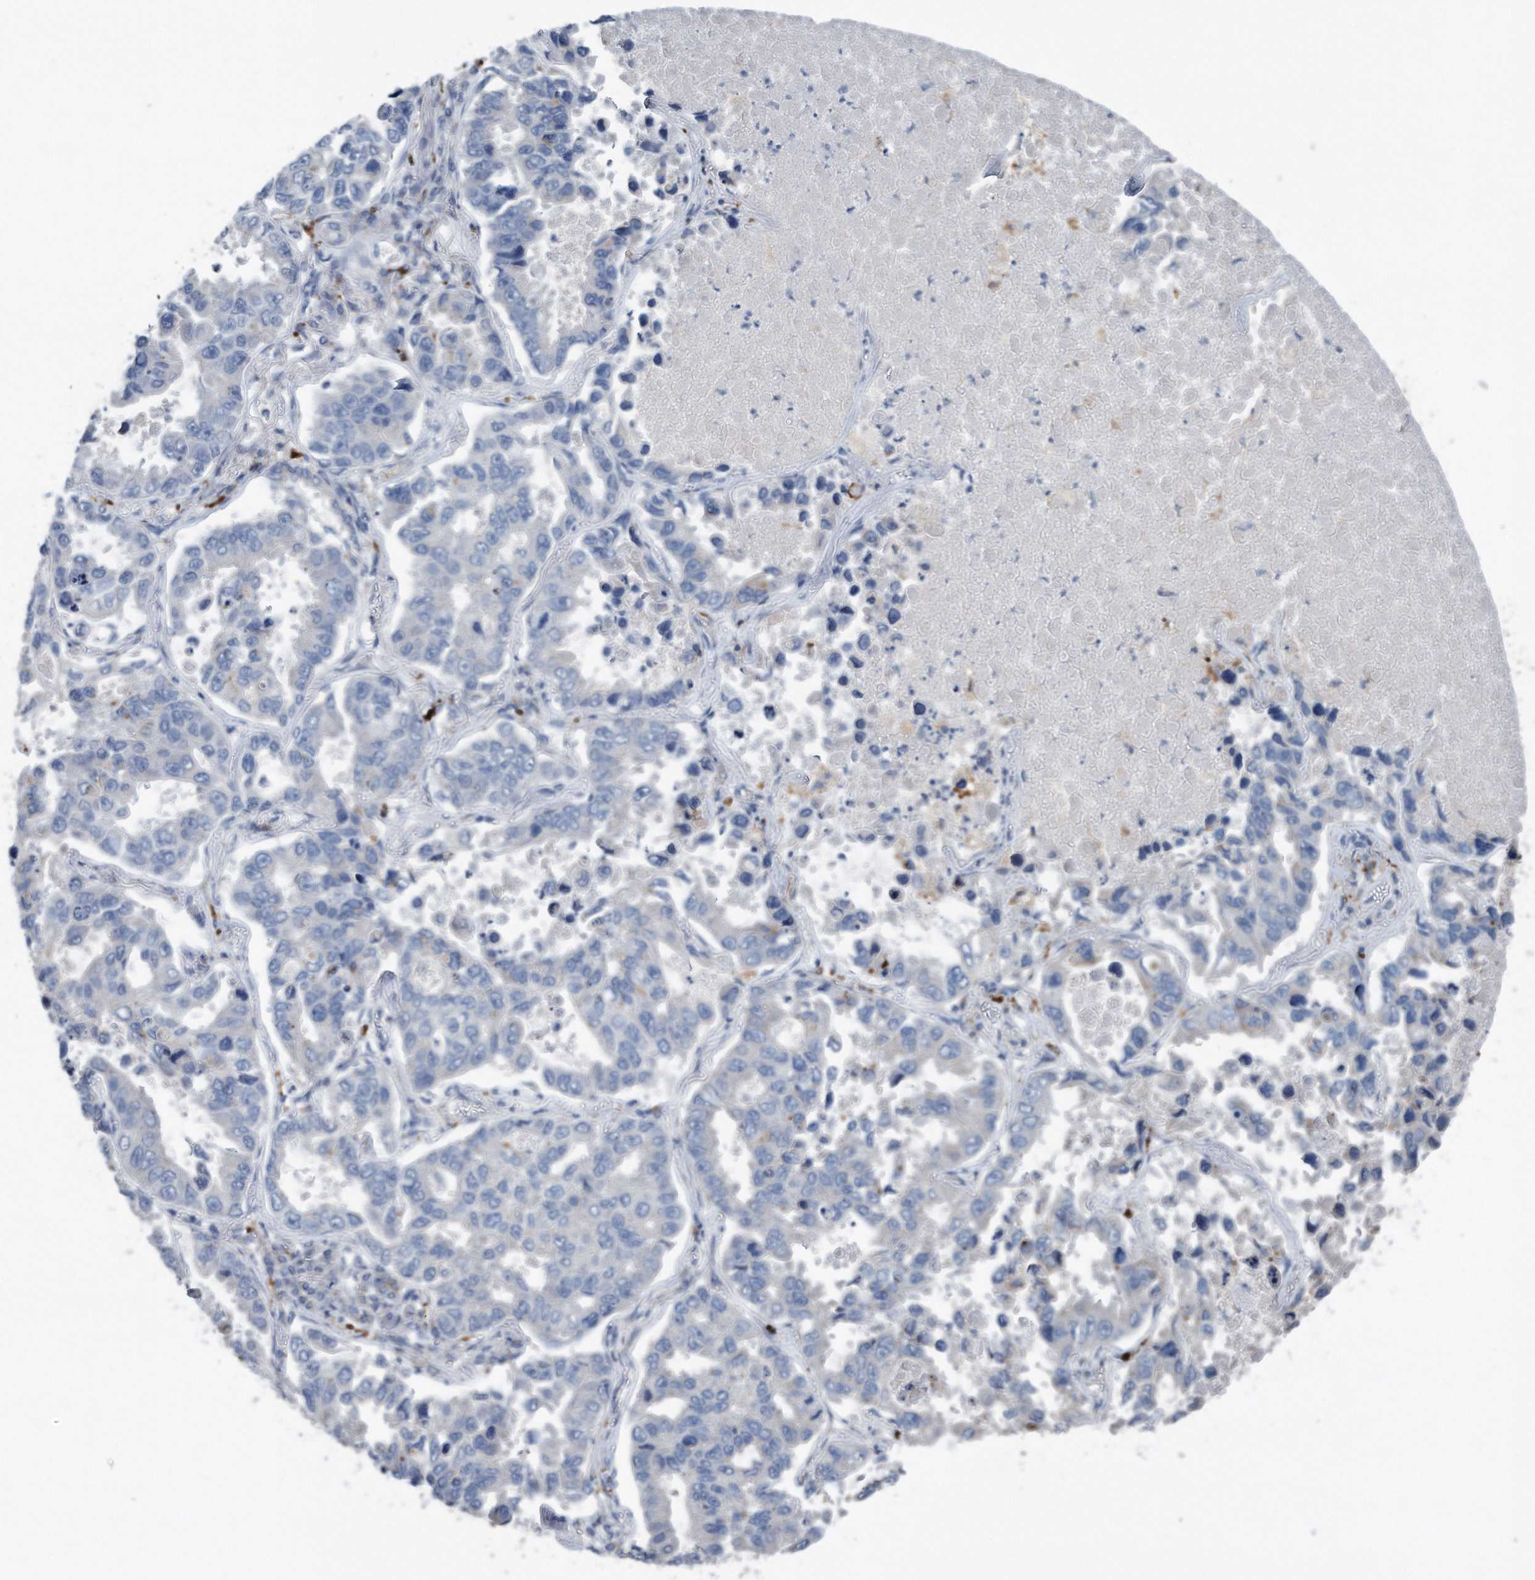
{"staining": {"intensity": "negative", "quantity": "none", "location": "none"}, "tissue": "lung cancer", "cell_type": "Tumor cells", "image_type": "cancer", "snomed": [{"axis": "morphology", "description": "Adenocarcinoma, NOS"}, {"axis": "topography", "description": "Lung"}], "caption": "High power microscopy micrograph of an immunohistochemistry (IHC) image of lung cancer, revealing no significant positivity in tumor cells.", "gene": "ZNF772", "patient": {"sex": "male", "age": 64}}